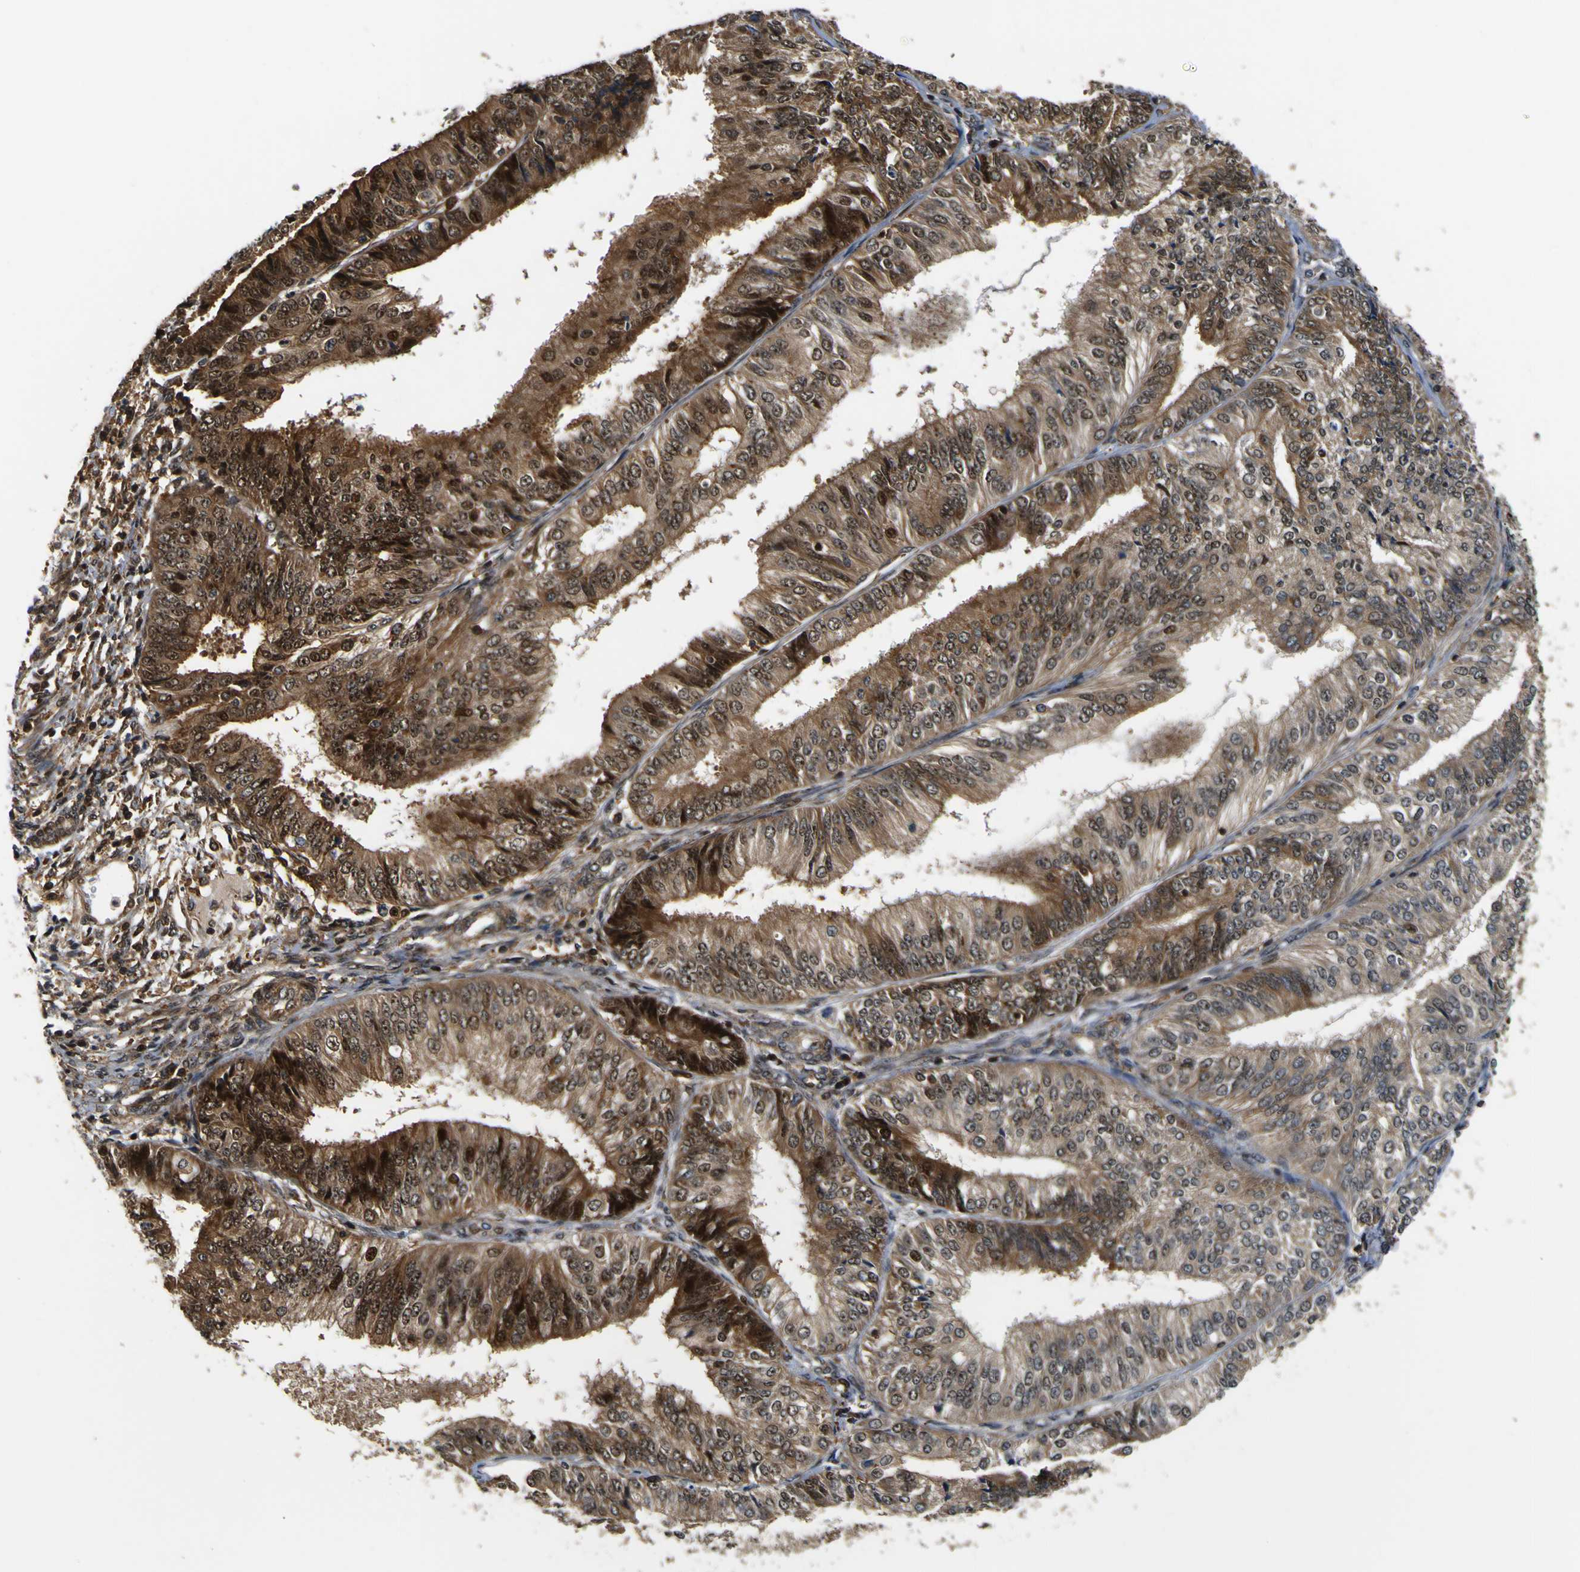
{"staining": {"intensity": "moderate", "quantity": ">75%", "location": "cytoplasmic/membranous,nuclear"}, "tissue": "endometrial cancer", "cell_type": "Tumor cells", "image_type": "cancer", "snomed": [{"axis": "morphology", "description": "Adenocarcinoma, NOS"}, {"axis": "topography", "description": "Endometrium"}], "caption": "DAB (3,3'-diaminobenzidine) immunohistochemical staining of human endometrial adenocarcinoma demonstrates moderate cytoplasmic/membranous and nuclear protein expression in about >75% of tumor cells.", "gene": "LRP4", "patient": {"sex": "female", "age": 58}}